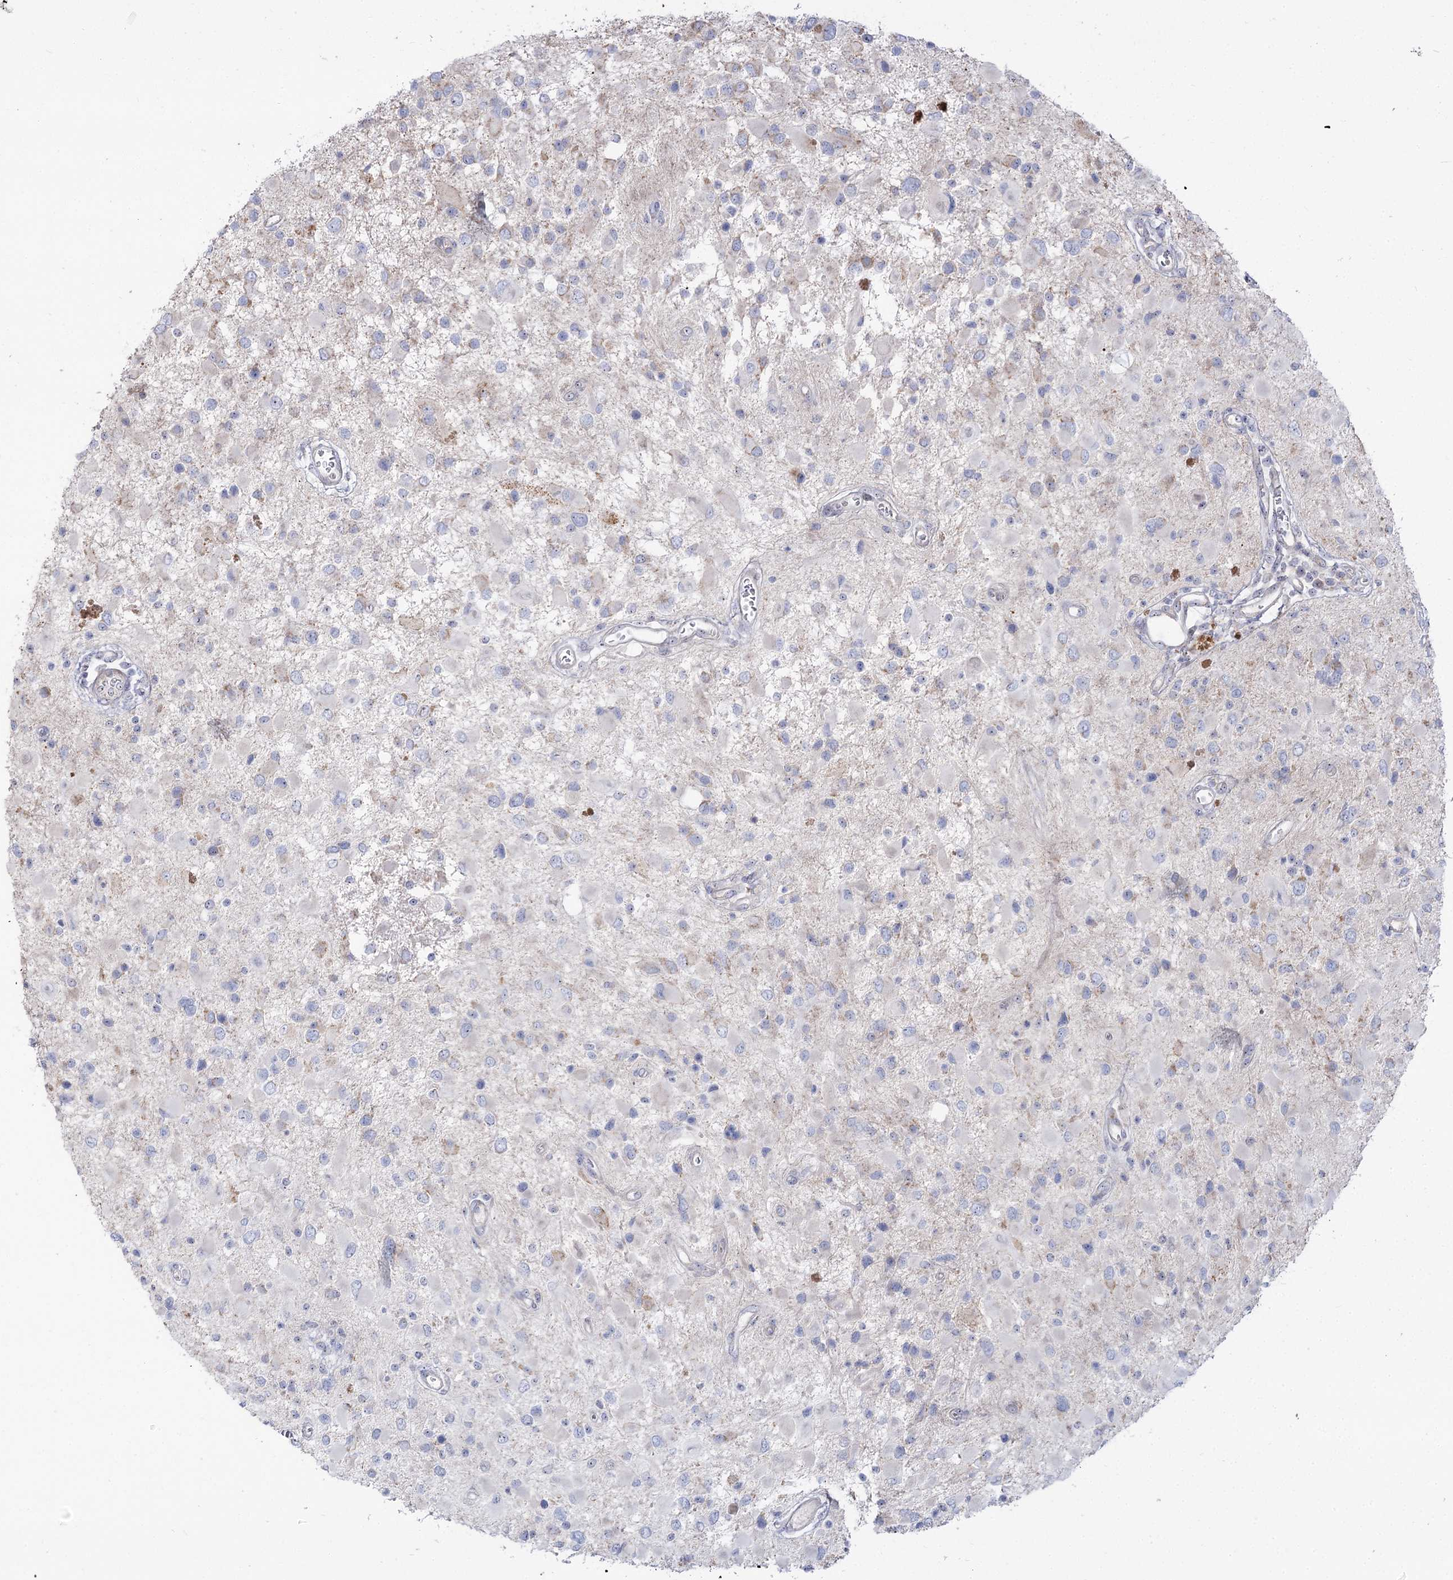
{"staining": {"intensity": "moderate", "quantity": "<25%", "location": "cytoplasmic/membranous"}, "tissue": "glioma", "cell_type": "Tumor cells", "image_type": "cancer", "snomed": [{"axis": "morphology", "description": "Glioma, malignant, High grade"}, {"axis": "topography", "description": "Brain"}], "caption": "Immunohistochemical staining of human glioma displays moderate cytoplasmic/membranous protein expression in about <25% of tumor cells. Immunohistochemistry stains the protein in brown and the nuclei are stained blue.", "gene": "SUOX", "patient": {"sex": "male", "age": 53}}